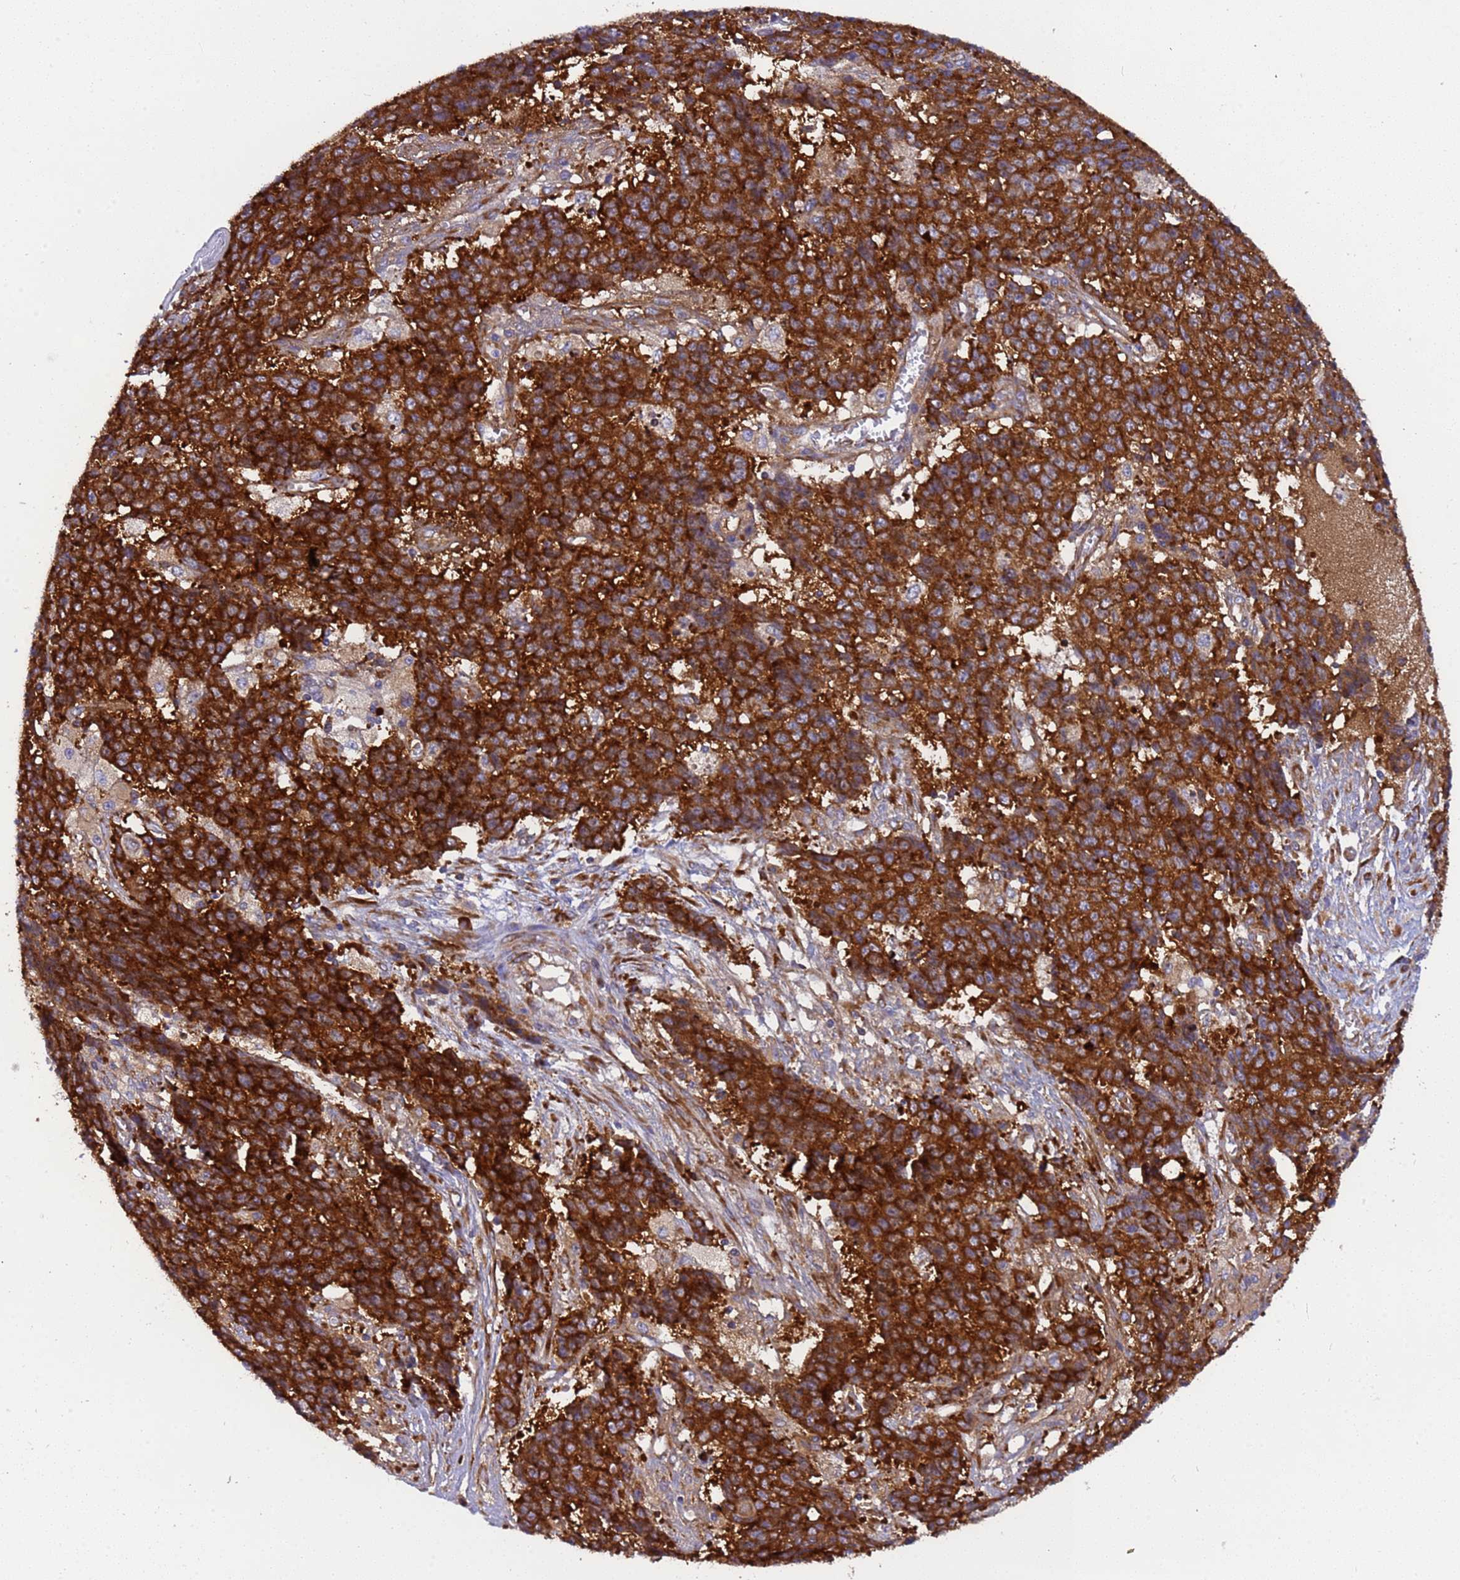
{"staining": {"intensity": "strong", "quantity": ">75%", "location": "cytoplasmic/membranous"}, "tissue": "ovarian cancer", "cell_type": "Tumor cells", "image_type": "cancer", "snomed": [{"axis": "morphology", "description": "Carcinoma, endometroid"}, {"axis": "topography", "description": "Ovary"}], "caption": "Human ovarian endometroid carcinoma stained with a brown dye reveals strong cytoplasmic/membranous positive positivity in approximately >75% of tumor cells.", "gene": "RPL36", "patient": {"sex": "female", "age": 42}}